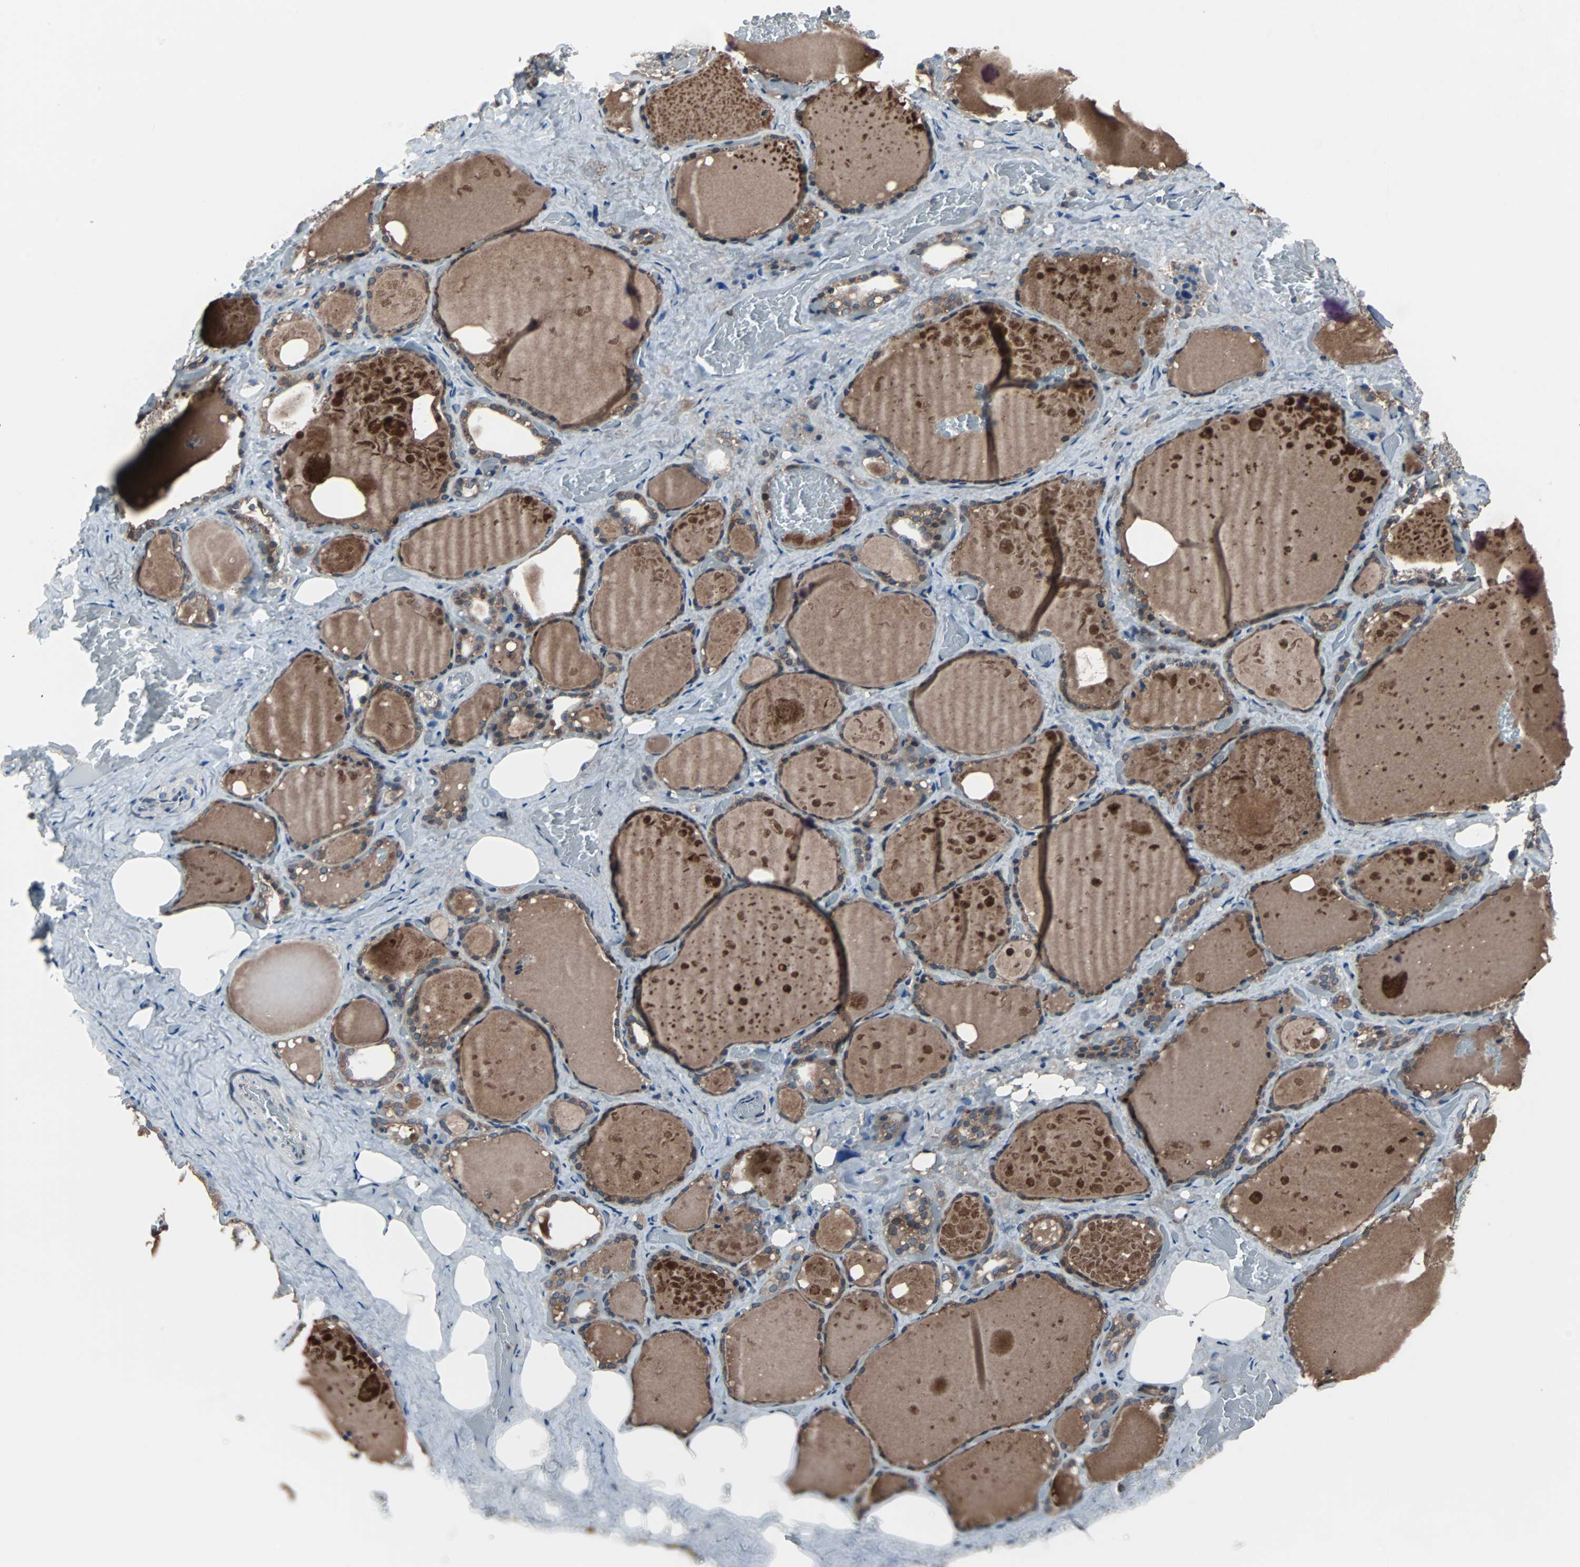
{"staining": {"intensity": "weak", "quantity": ">75%", "location": "cytoplasmic/membranous"}, "tissue": "thyroid gland", "cell_type": "Glandular cells", "image_type": "normal", "snomed": [{"axis": "morphology", "description": "Normal tissue, NOS"}, {"axis": "topography", "description": "Thyroid gland"}], "caption": "DAB immunohistochemical staining of benign human thyroid gland reveals weak cytoplasmic/membranous protein positivity in approximately >75% of glandular cells.", "gene": "PAK1", "patient": {"sex": "male", "age": 61}}